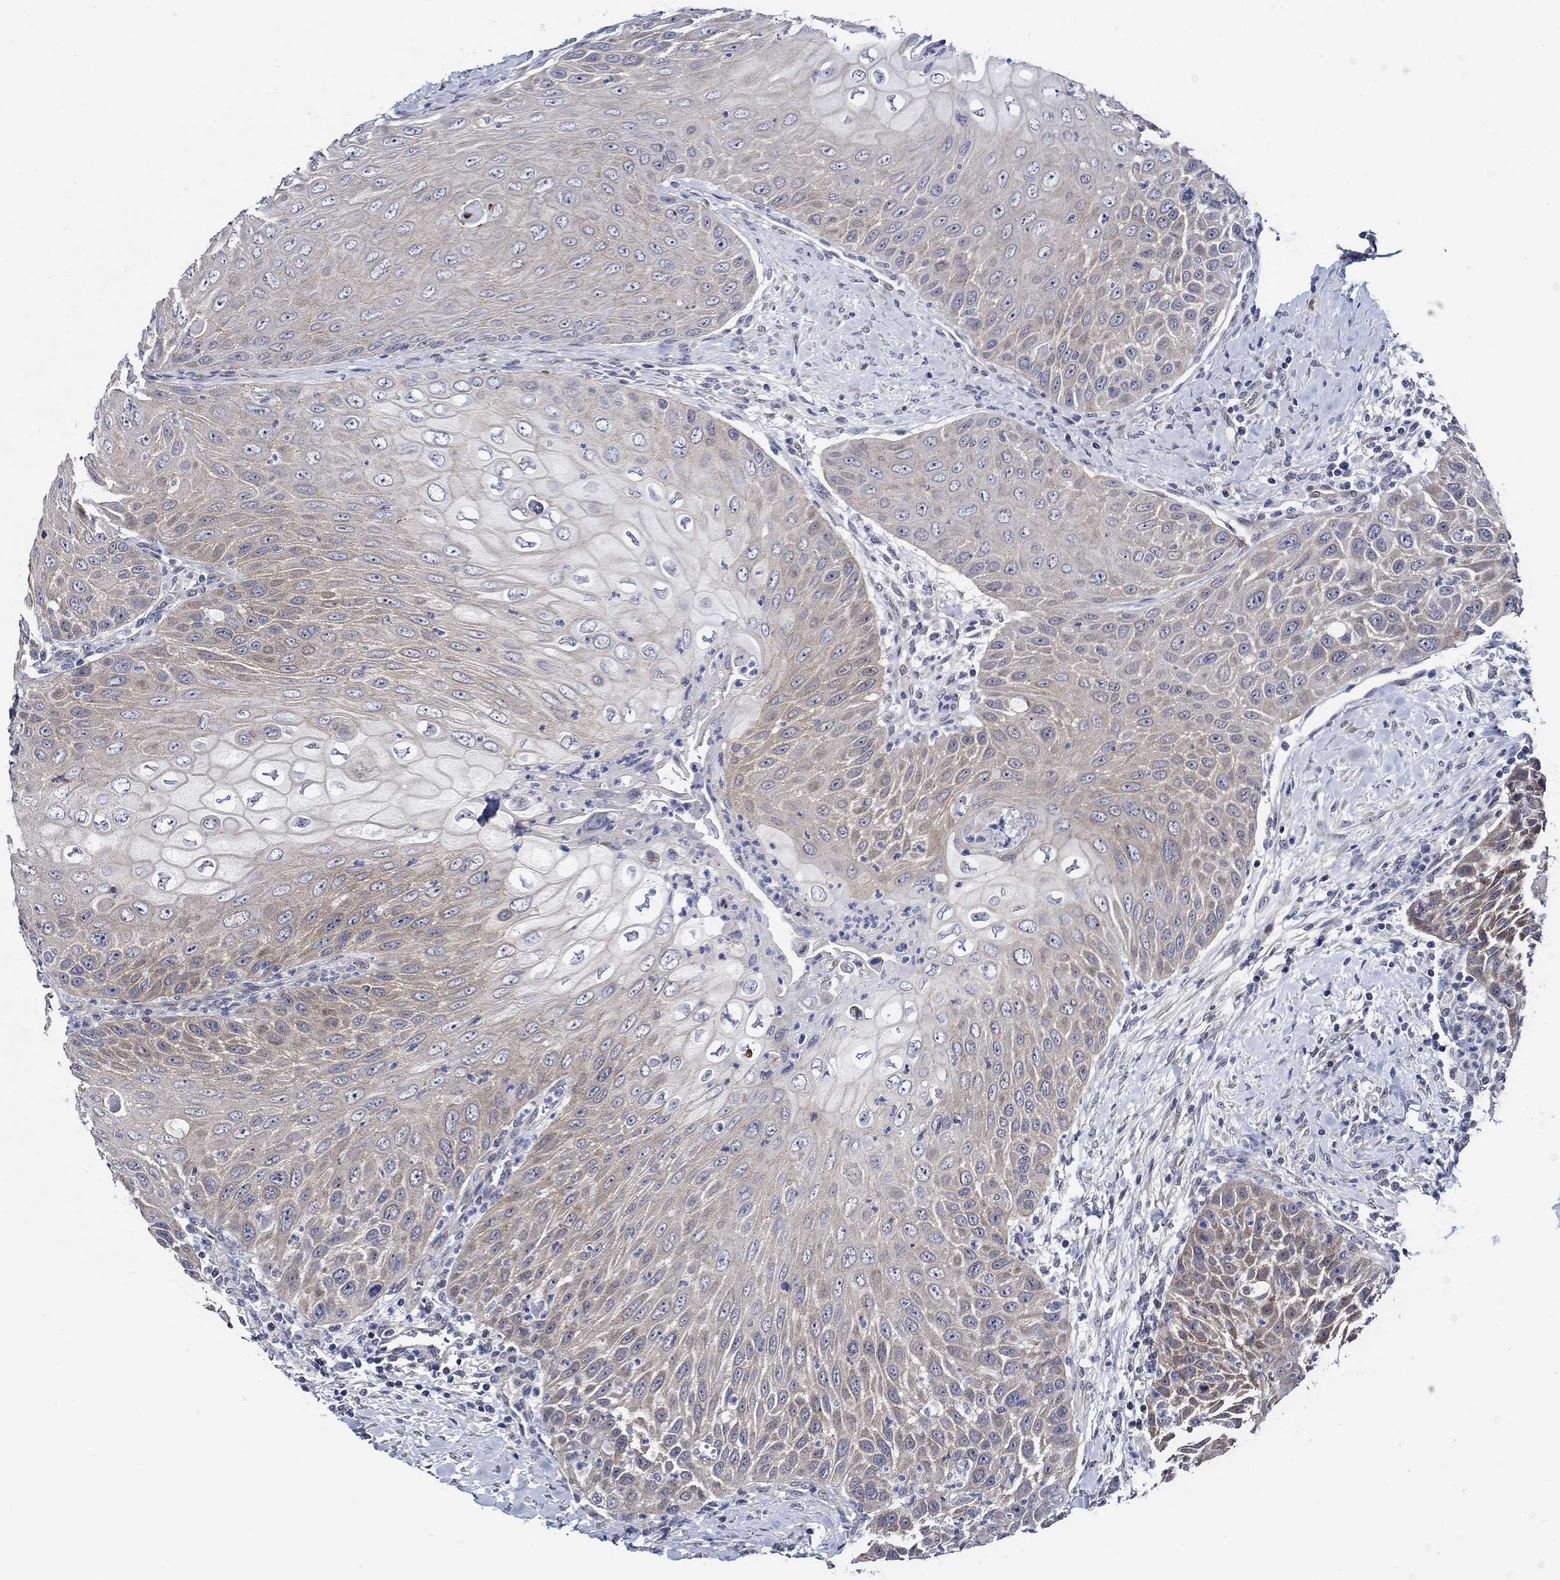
{"staining": {"intensity": "moderate", "quantity": "25%-75%", "location": "cytoplasmic/membranous"}, "tissue": "head and neck cancer", "cell_type": "Tumor cells", "image_type": "cancer", "snomed": [{"axis": "morphology", "description": "Squamous cell carcinoma, NOS"}, {"axis": "topography", "description": "Head-Neck"}], "caption": "DAB (3,3'-diaminobenzidine) immunohistochemical staining of head and neck cancer shows moderate cytoplasmic/membranous protein staining in about 25%-75% of tumor cells.", "gene": "C8orf48", "patient": {"sex": "male", "age": 69}}